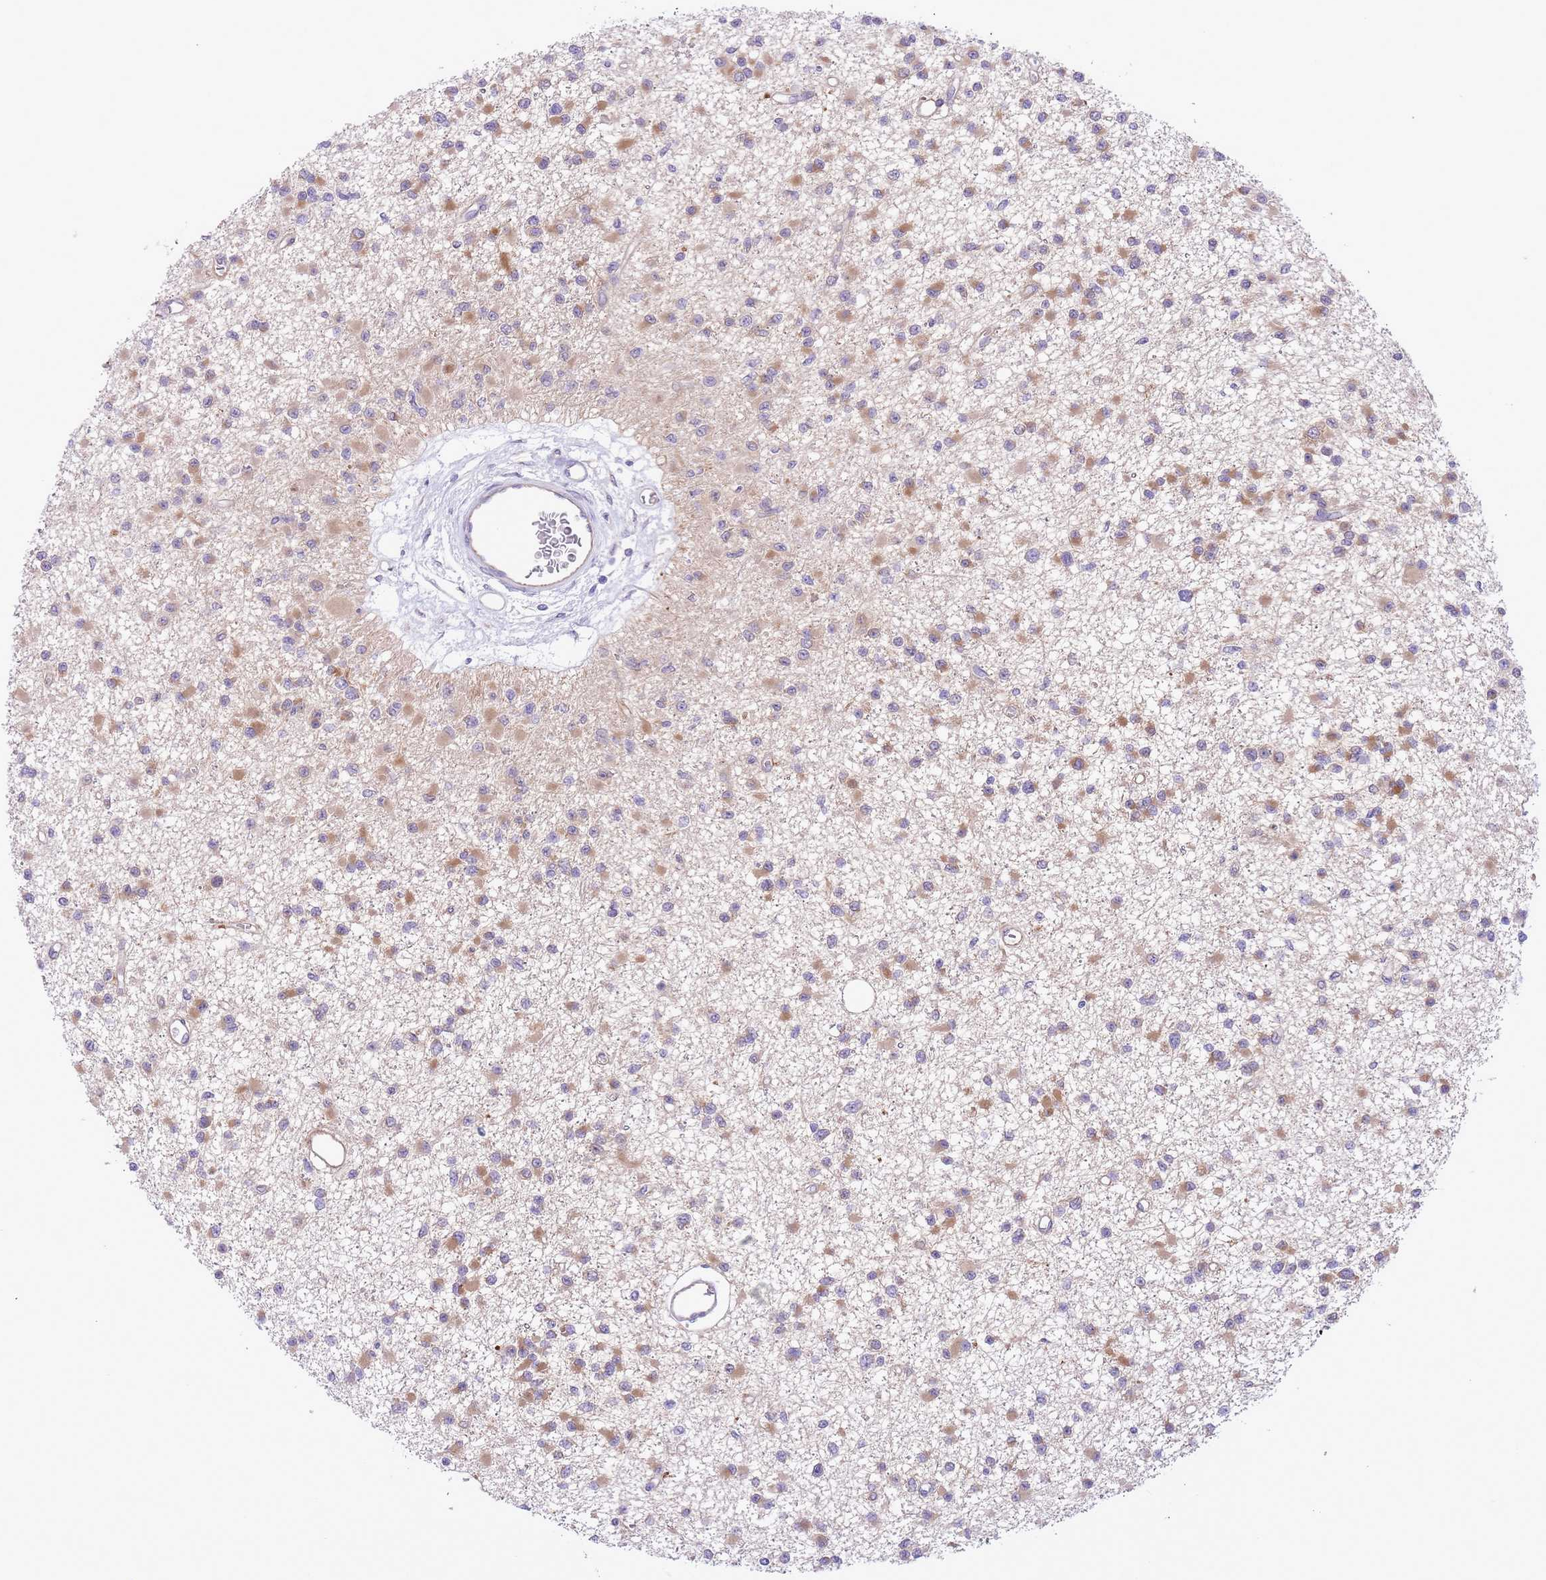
{"staining": {"intensity": "moderate", "quantity": "25%-75%", "location": "cytoplasmic/membranous"}, "tissue": "glioma", "cell_type": "Tumor cells", "image_type": "cancer", "snomed": [{"axis": "morphology", "description": "Glioma, malignant, Low grade"}, {"axis": "topography", "description": "Brain"}], "caption": "IHC (DAB) staining of malignant low-grade glioma demonstrates moderate cytoplasmic/membranous protein staining in approximately 25%-75% of tumor cells.", "gene": "WWOX", "patient": {"sex": "female", "age": 22}}